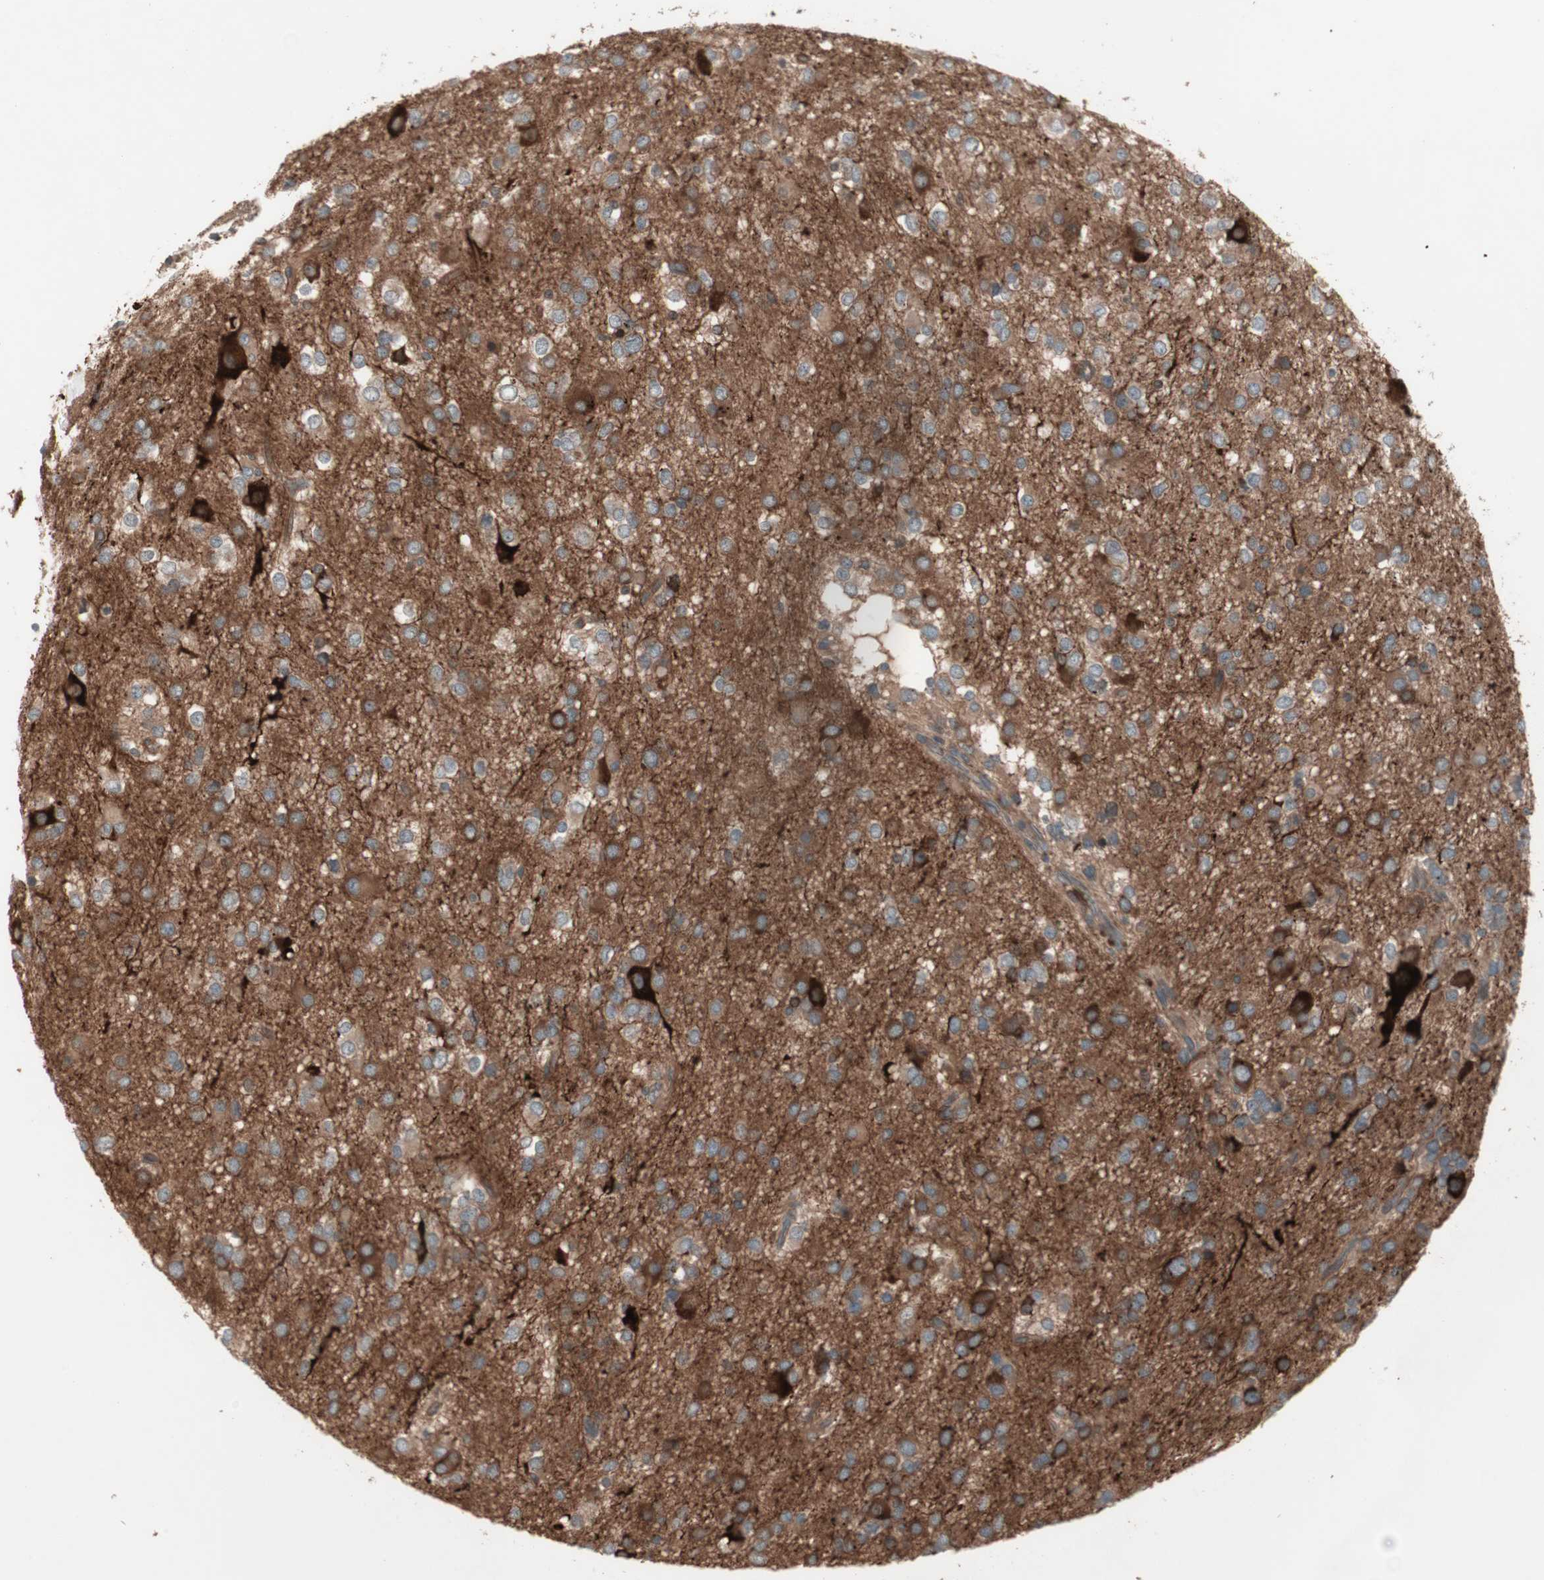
{"staining": {"intensity": "strong", "quantity": ">75%", "location": "cytoplasmic/membranous"}, "tissue": "glioma", "cell_type": "Tumor cells", "image_type": "cancer", "snomed": [{"axis": "morphology", "description": "Glioma, malignant, Low grade"}, {"axis": "topography", "description": "Brain"}], "caption": "An immunohistochemistry image of tumor tissue is shown. Protein staining in brown shows strong cytoplasmic/membranous positivity in glioma within tumor cells.", "gene": "TFPI", "patient": {"sex": "male", "age": 42}}